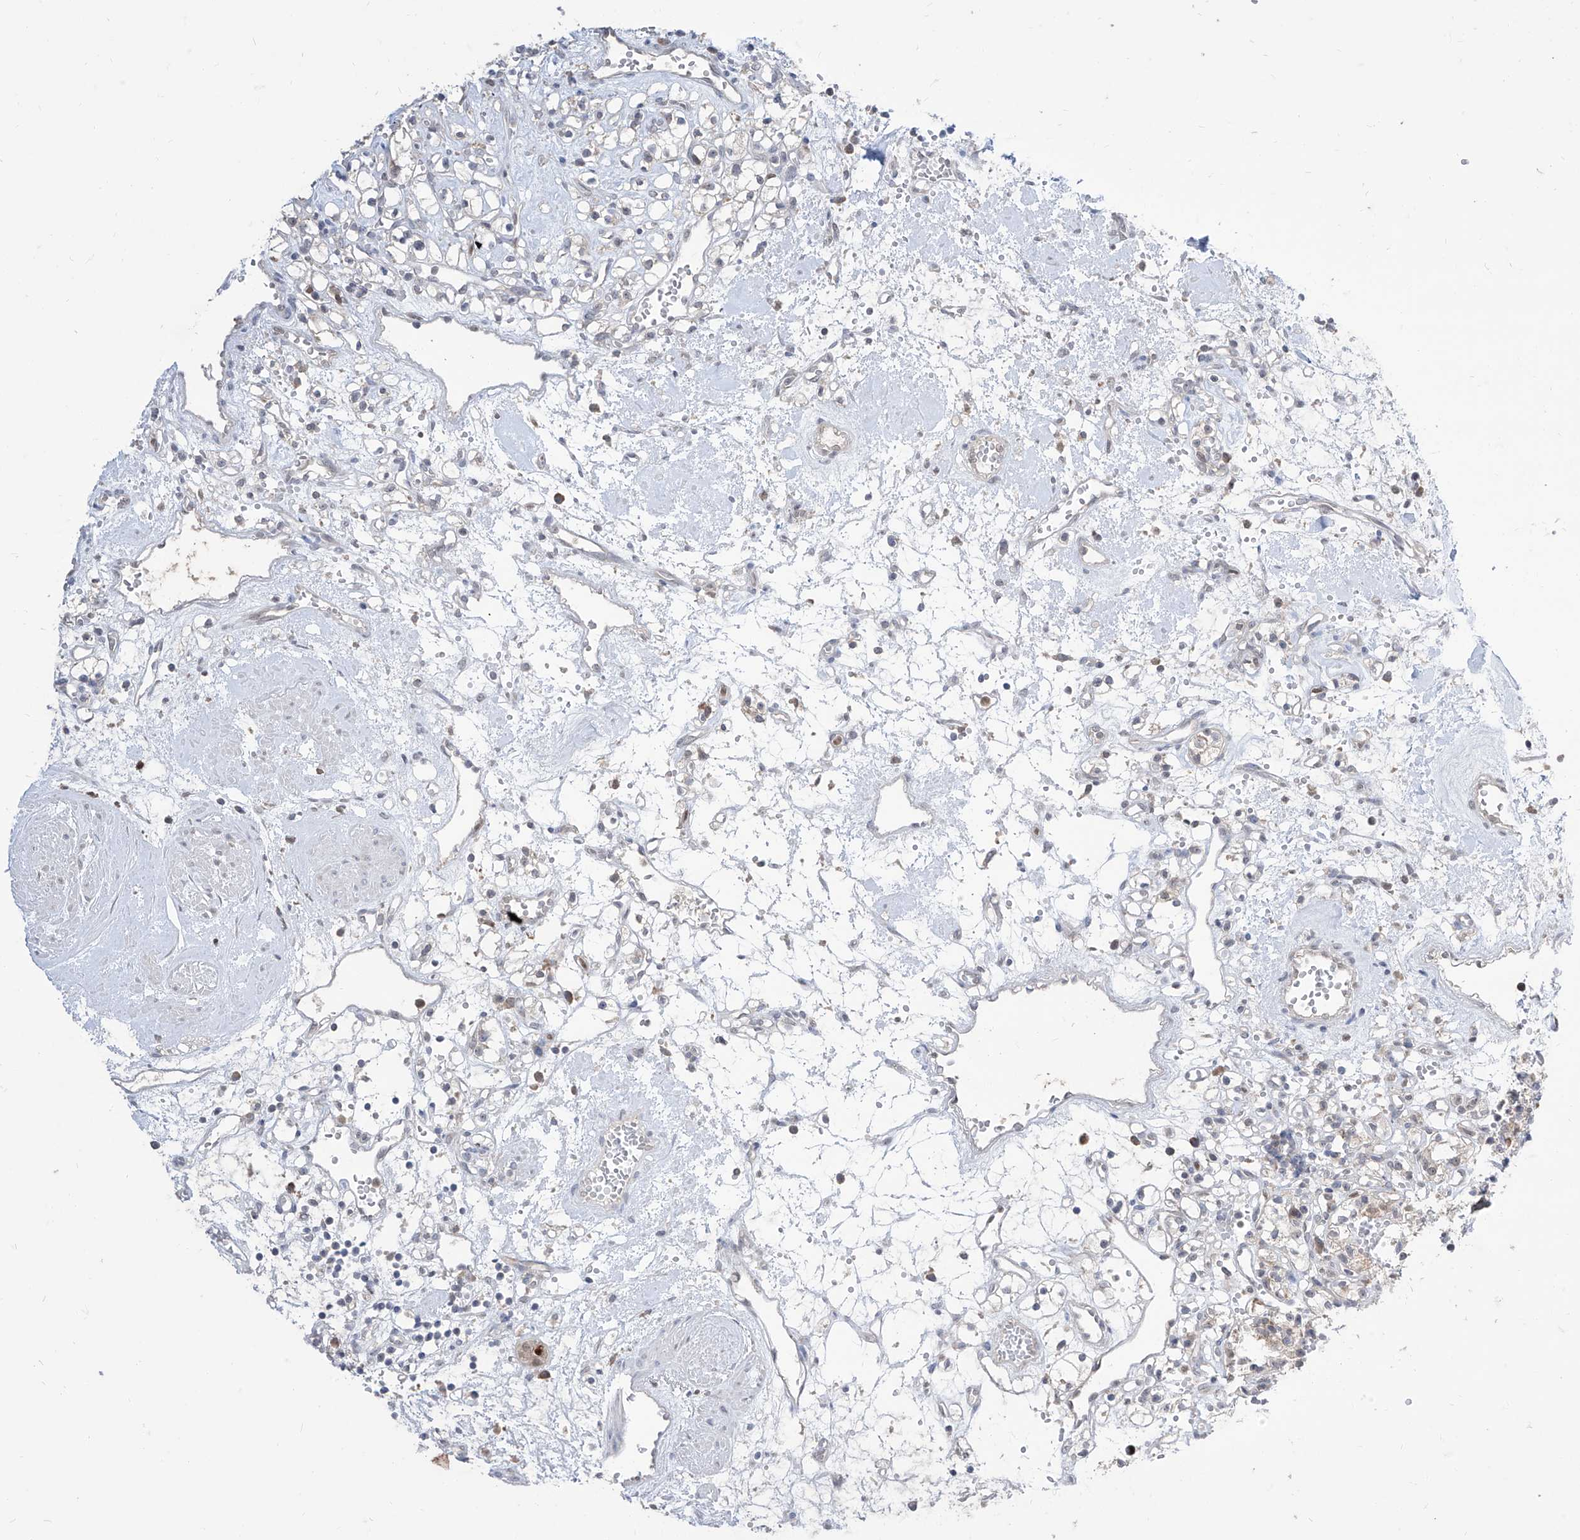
{"staining": {"intensity": "negative", "quantity": "none", "location": "none"}, "tissue": "renal cancer", "cell_type": "Tumor cells", "image_type": "cancer", "snomed": [{"axis": "morphology", "description": "Adenocarcinoma, NOS"}, {"axis": "topography", "description": "Kidney"}], "caption": "The immunohistochemistry (IHC) histopathology image has no significant expression in tumor cells of renal cancer tissue. (DAB IHC, high magnification).", "gene": "BROX", "patient": {"sex": "female", "age": 59}}